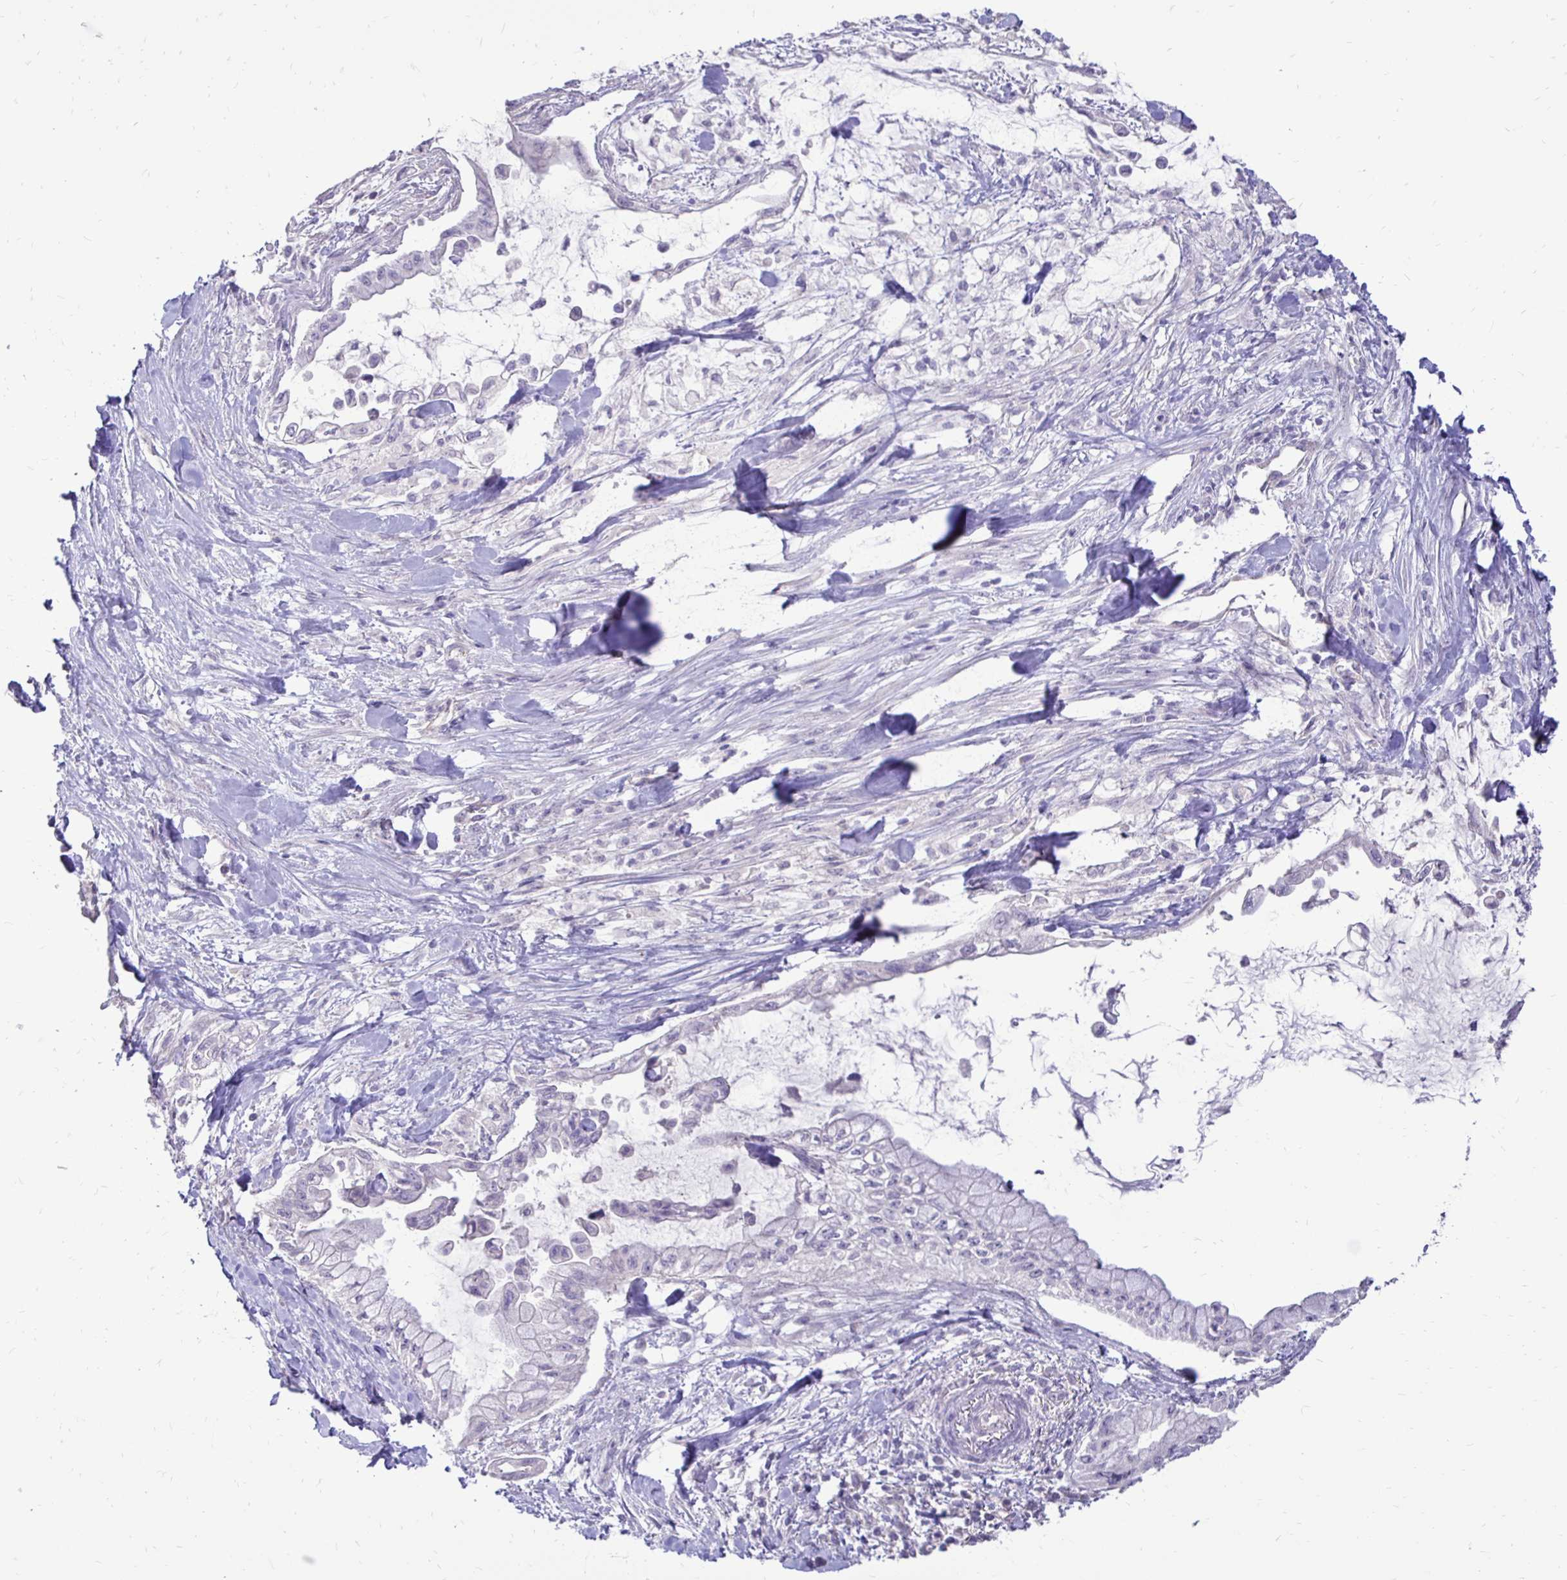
{"staining": {"intensity": "negative", "quantity": "none", "location": "none"}, "tissue": "pancreatic cancer", "cell_type": "Tumor cells", "image_type": "cancer", "snomed": [{"axis": "morphology", "description": "Adenocarcinoma, NOS"}, {"axis": "topography", "description": "Pancreas"}], "caption": "Photomicrograph shows no protein positivity in tumor cells of pancreatic cancer (adenocarcinoma) tissue.", "gene": "GAS2", "patient": {"sex": "male", "age": 48}}